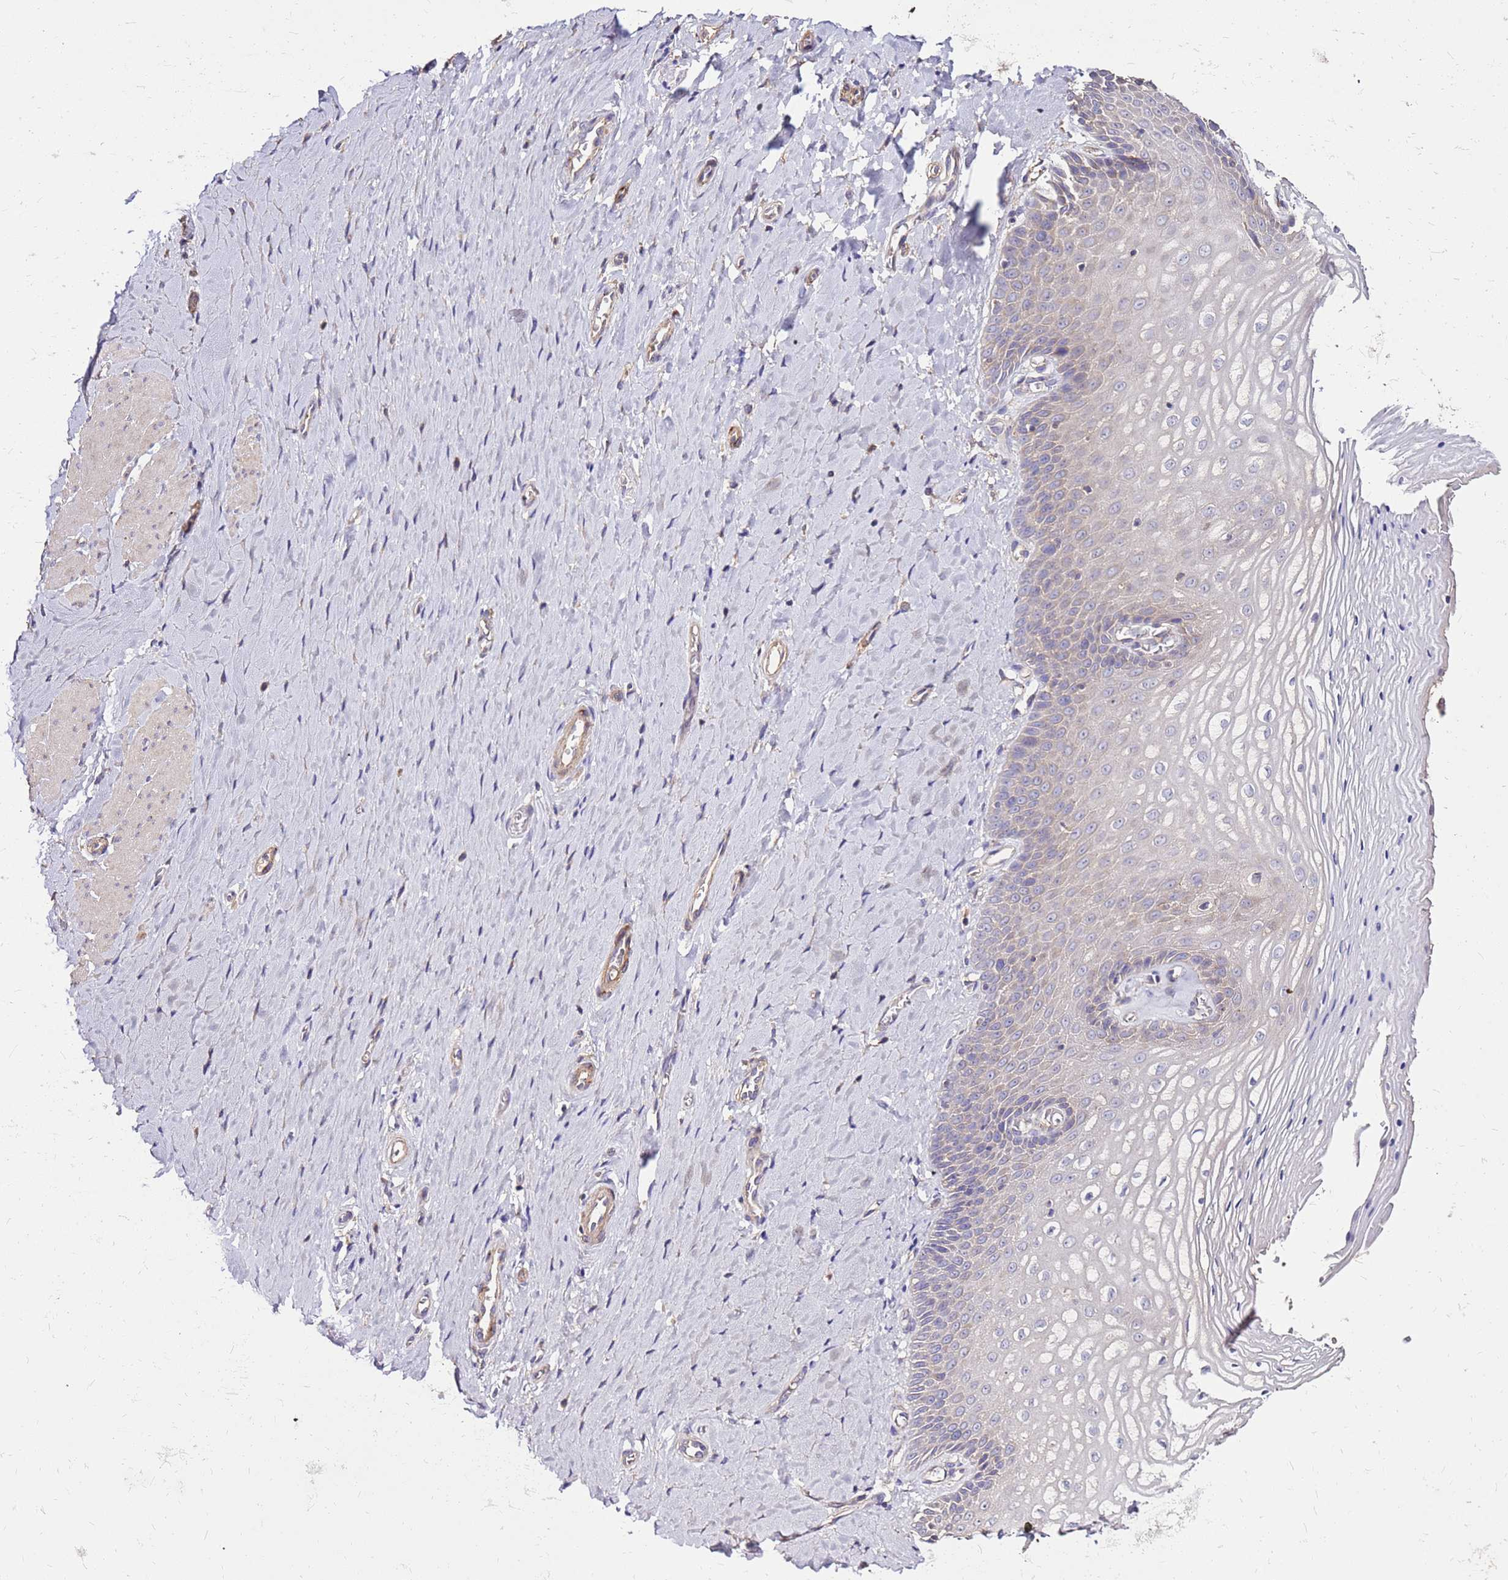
{"staining": {"intensity": "weak", "quantity": "<25%", "location": "cytoplasmic/membranous"}, "tissue": "vagina", "cell_type": "Squamous epithelial cells", "image_type": "normal", "snomed": [{"axis": "morphology", "description": "Normal tissue, NOS"}, {"axis": "topography", "description": "Vagina"}], "caption": "Squamous epithelial cells show no significant protein expression in benign vagina.", "gene": "EXD3", "patient": {"sex": "female", "age": 65}}